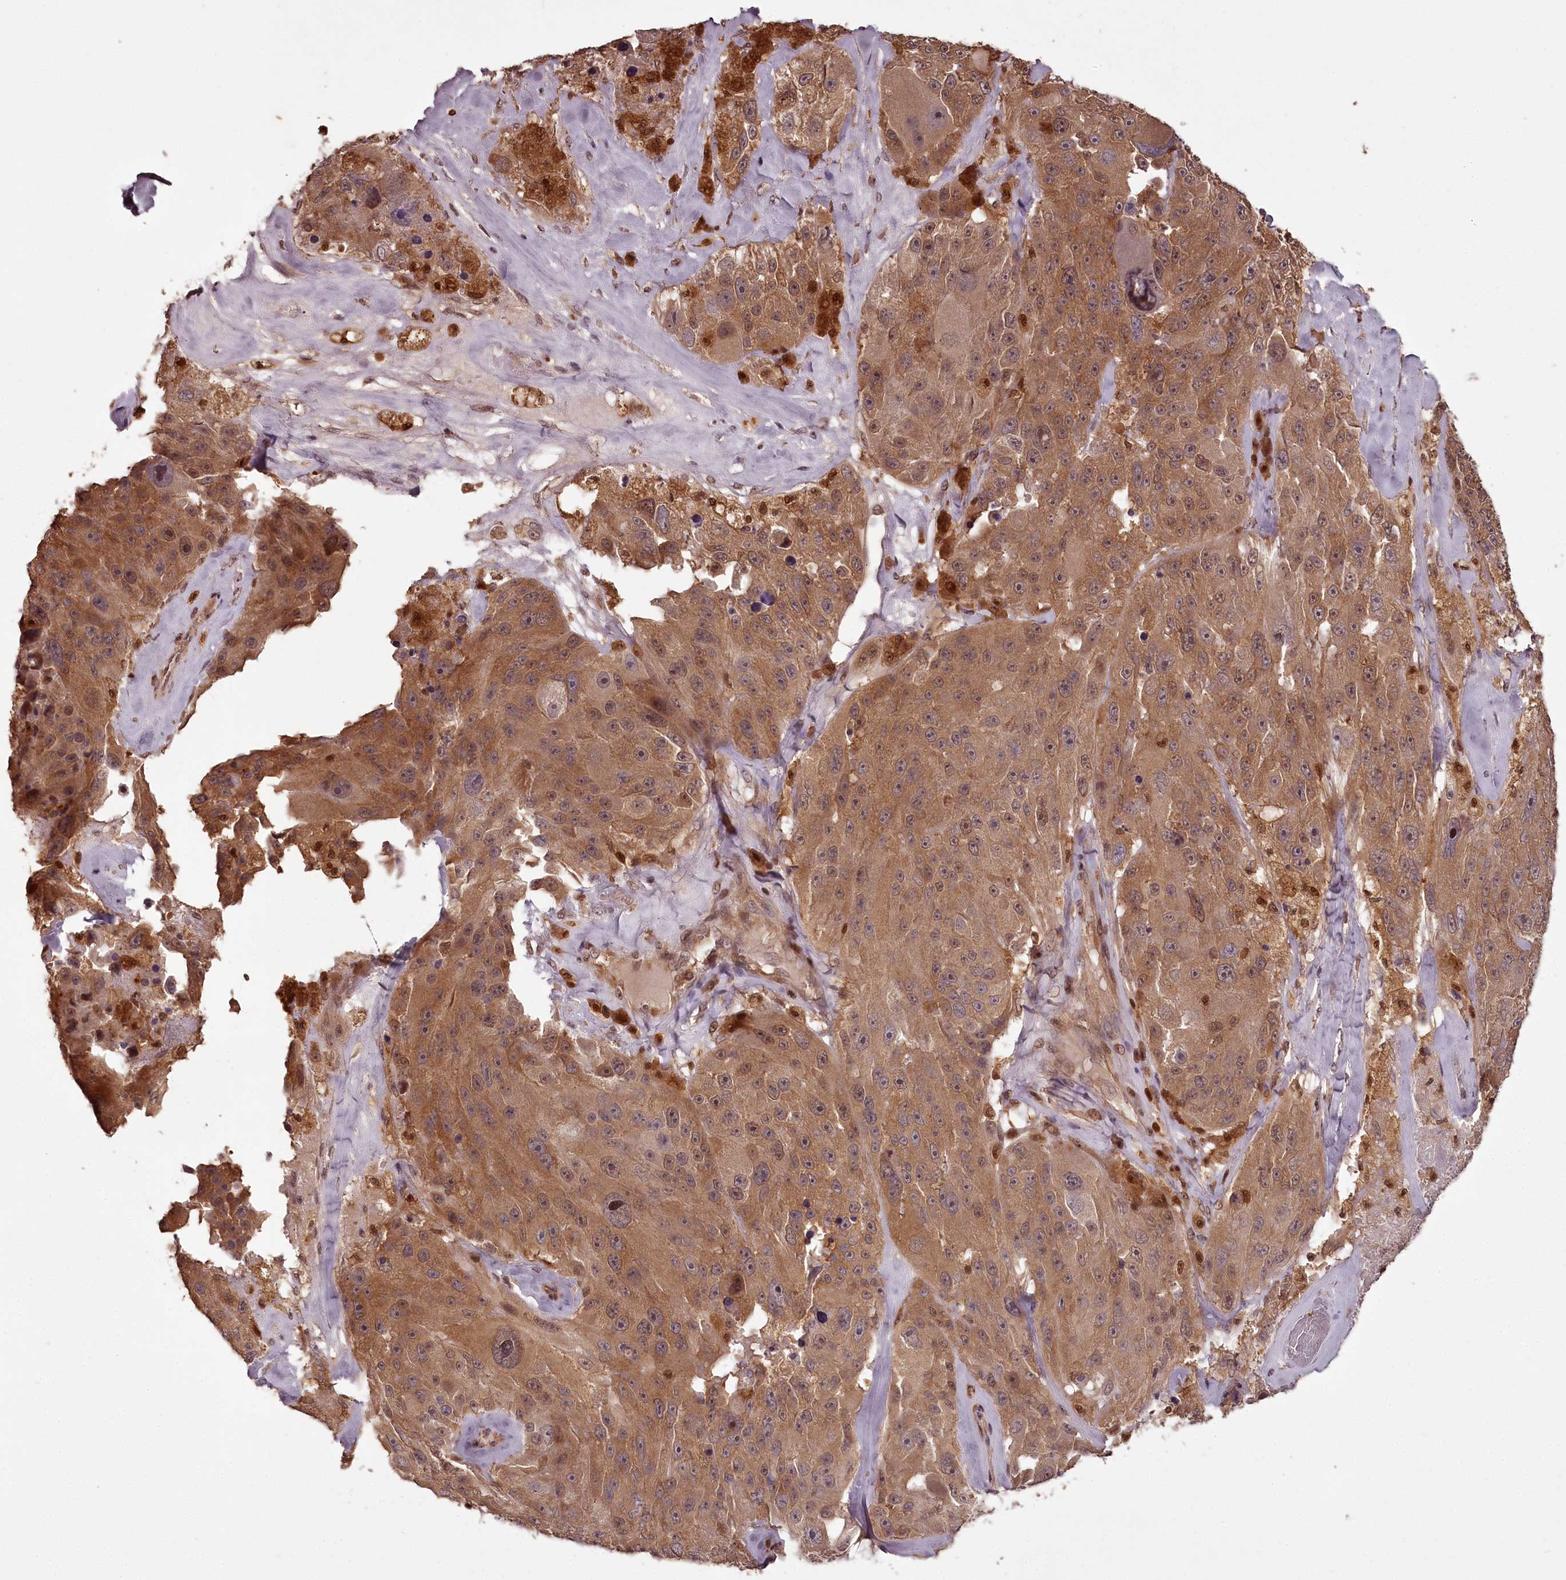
{"staining": {"intensity": "moderate", "quantity": ">75%", "location": "cytoplasmic/membranous"}, "tissue": "melanoma", "cell_type": "Tumor cells", "image_type": "cancer", "snomed": [{"axis": "morphology", "description": "Malignant melanoma, Metastatic site"}, {"axis": "topography", "description": "Lymph node"}], "caption": "Brown immunohistochemical staining in human malignant melanoma (metastatic site) shows moderate cytoplasmic/membranous expression in about >75% of tumor cells. (IHC, brightfield microscopy, high magnification).", "gene": "NPRL2", "patient": {"sex": "male", "age": 62}}